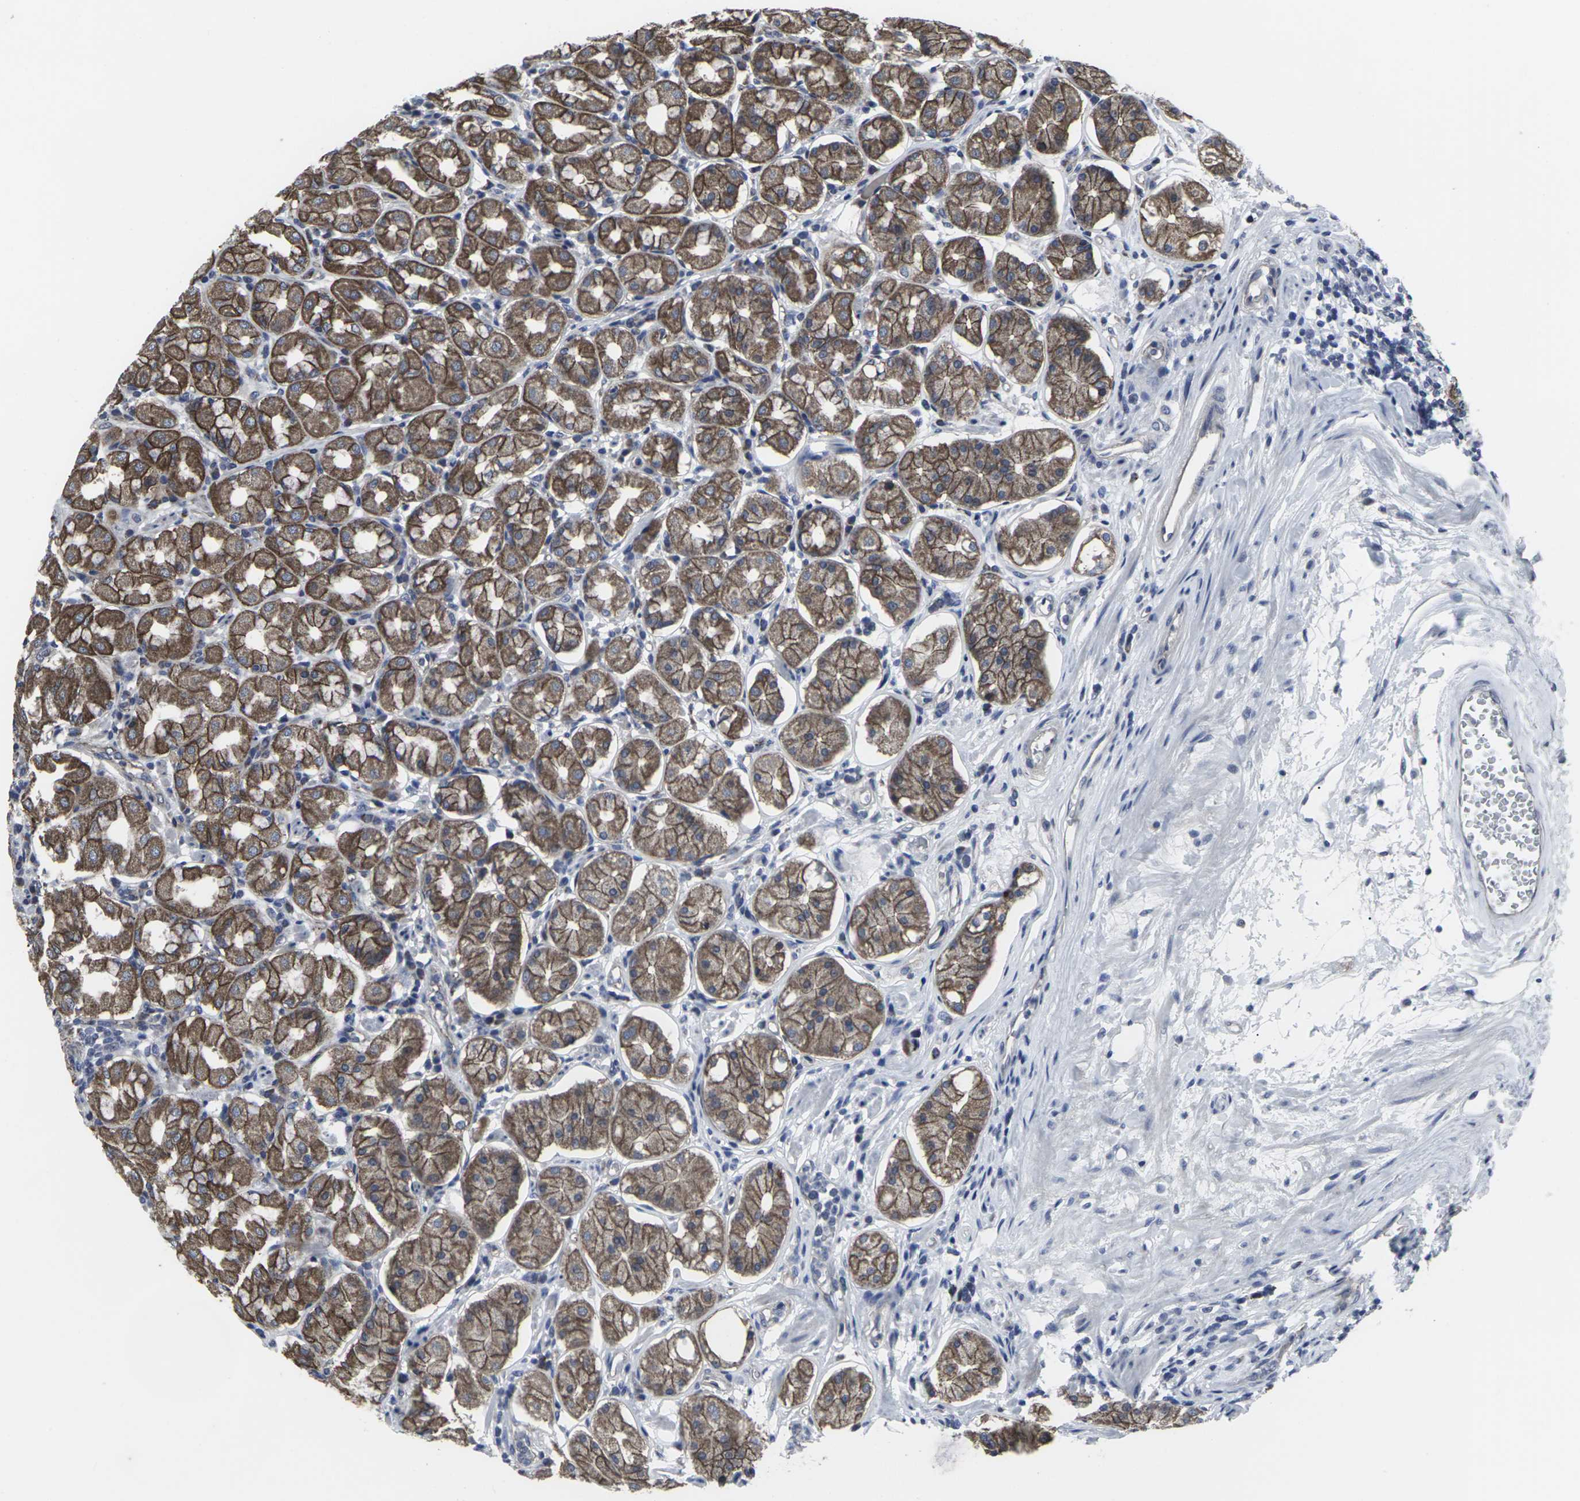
{"staining": {"intensity": "moderate", "quantity": ">75%", "location": "cytoplasmic/membranous"}, "tissue": "stomach", "cell_type": "Glandular cells", "image_type": "normal", "snomed": [{"axis": "morphology", "description": "Normal tissue, NOS"}, {"axis": "topography", "description": "Stomach"}, {"axis": "topography", "description": "Stomach, lower"}], "caption": "A medium amount of moderate cytoplasmic/membranous staining is seen in approximately >75% of glandular cells in benign stomach. Using DAB (3,3'-diaminobenzidine) (brown) and hematoxylin (blue) stains, captured at high magnification using brightfield microscopy.", "gene": "MAPKAPK2", "patient": {"sex": "female", "age": 56}}